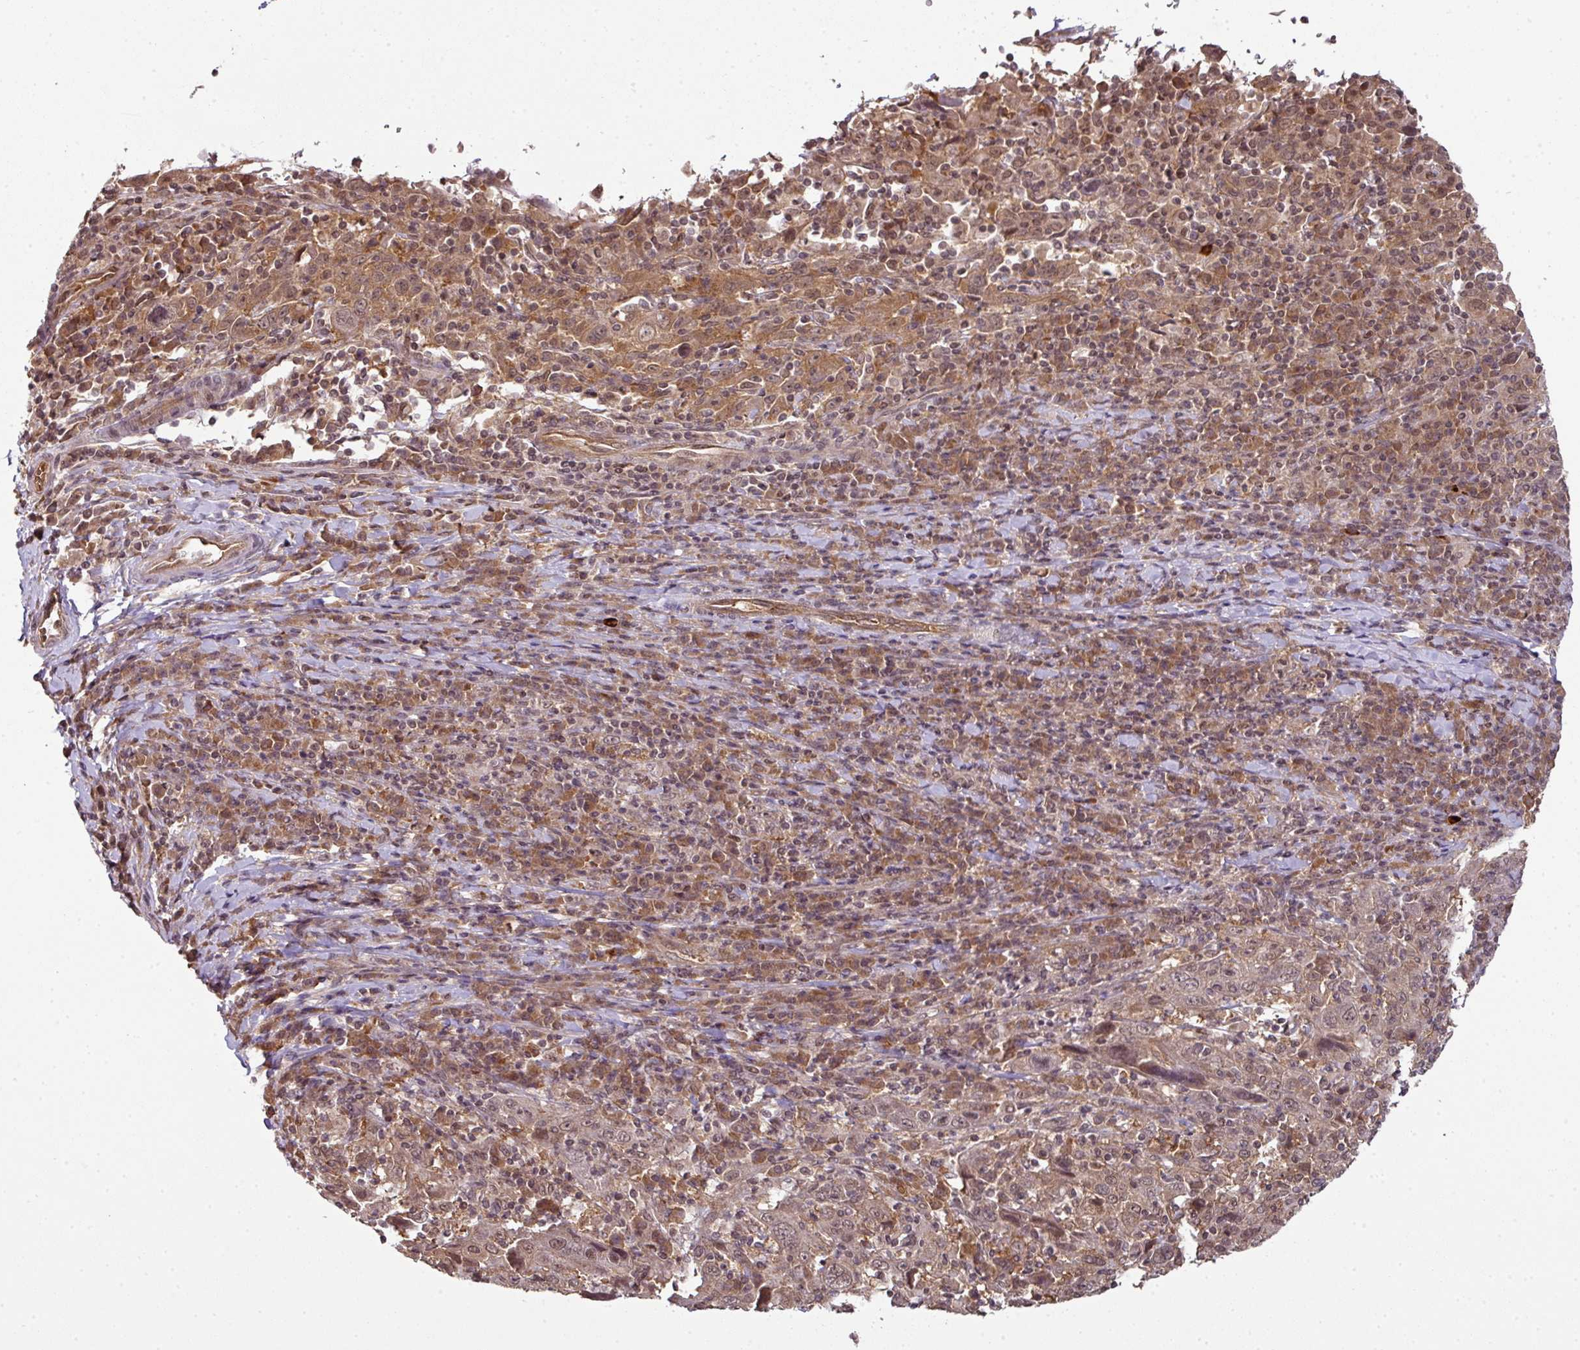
{"staining": {"intensity": "moderate", "quantity": ">75%", "location": "cytoplasmic/membranous"}, "tissue": "cervical cancer", "cell_type": "Tumor cells", "image_type": "cancer", "snomed": [{"axis": "morphology", "description": "Squamous cell carcinoma, NOS"}, {"axis": "topography", "description": "Cervix"}], "caption": "High-magnification brightfield microscopy of cervical cancer stained with DAB (brown) and counterstained with hematoxylin (blue). tumor cells exhibit moderate cytoplasmic/membranous staining is appreciated in about>75% of cells.", "gene": "ANKRD18A", "patient": {"sex": "female", "age": 46}}